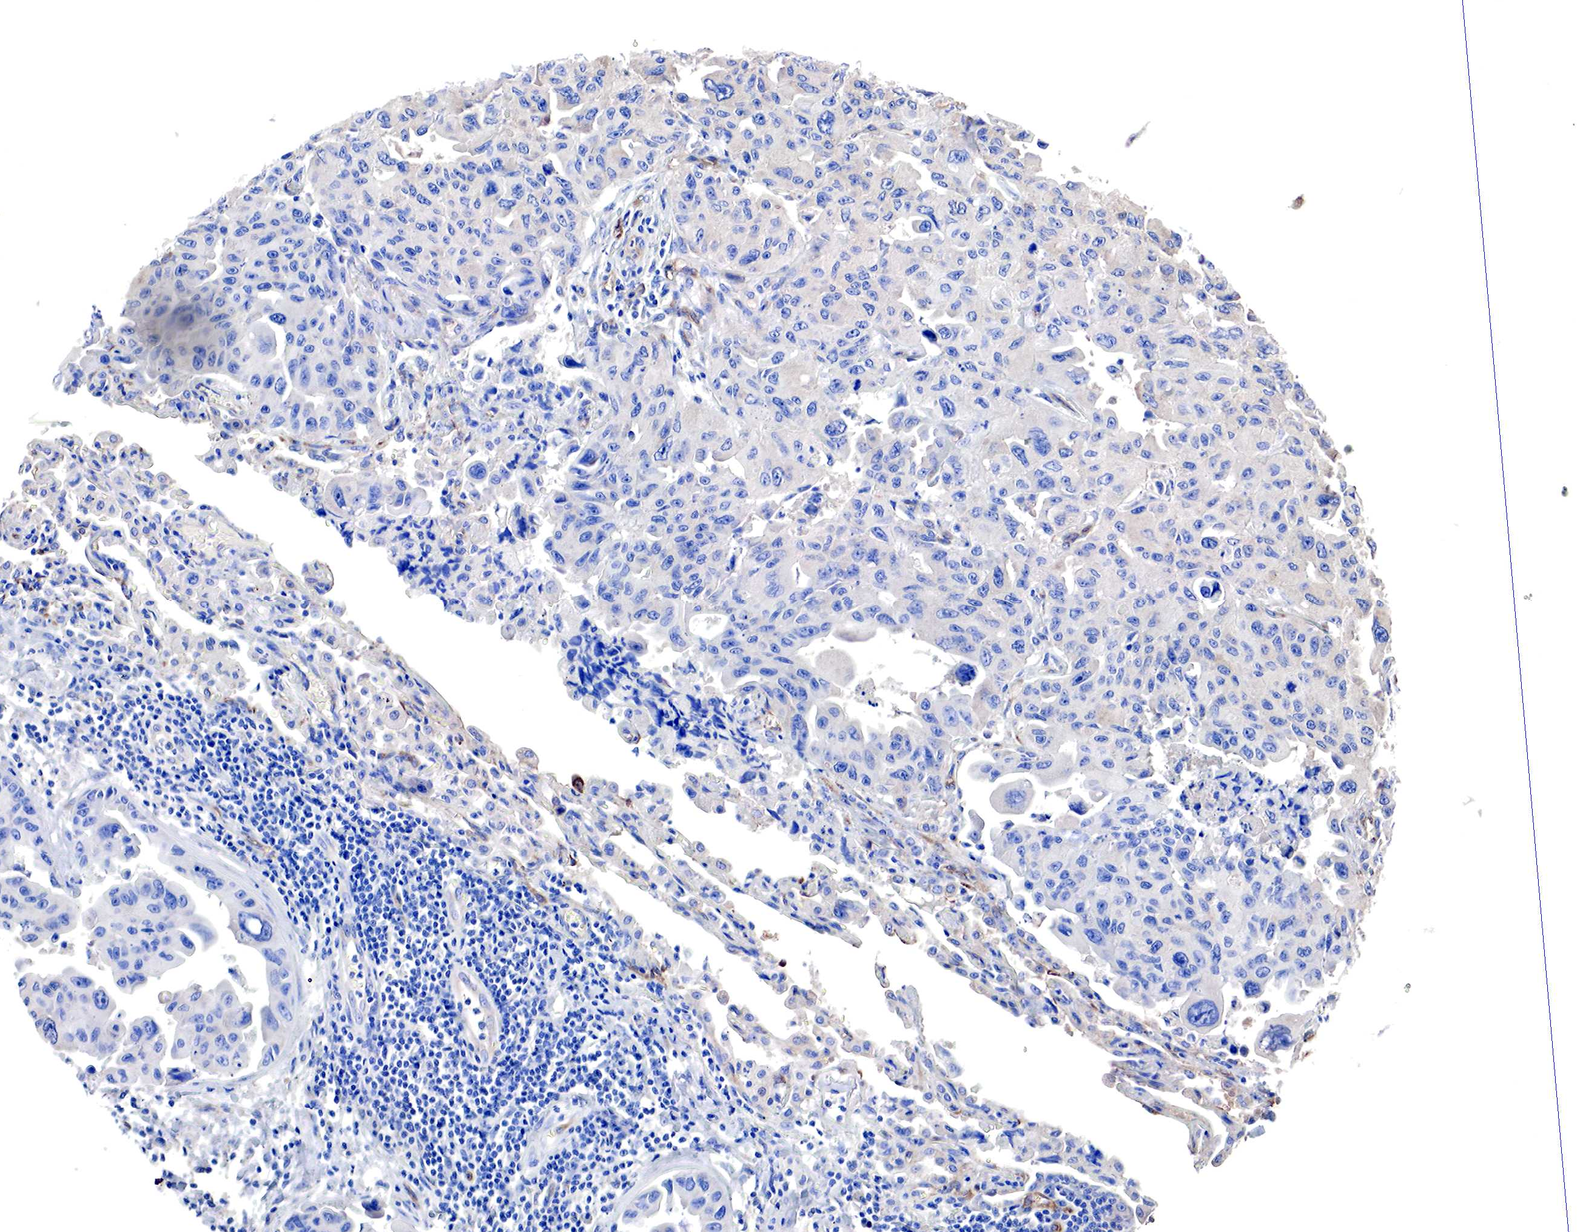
{"staining": {"intensity": "negative", "quantity": "none", "location": "none"}, "tissue": "lung cancer", "cell_type": "Tumor cells", "image_type": "cancer", "snomed": [{"axis": "morphology", "description": "Adenocarcinoma, NOS"}, {"axis": "topography", "description": "Lung"}], "caption": "High power microscopy image of an immunohistochemistry histopathology image of lung cancer, revealing no significant staining in tumor cells.", "gene": "RDX", "patient": {"sex": "male", "age": 64}}